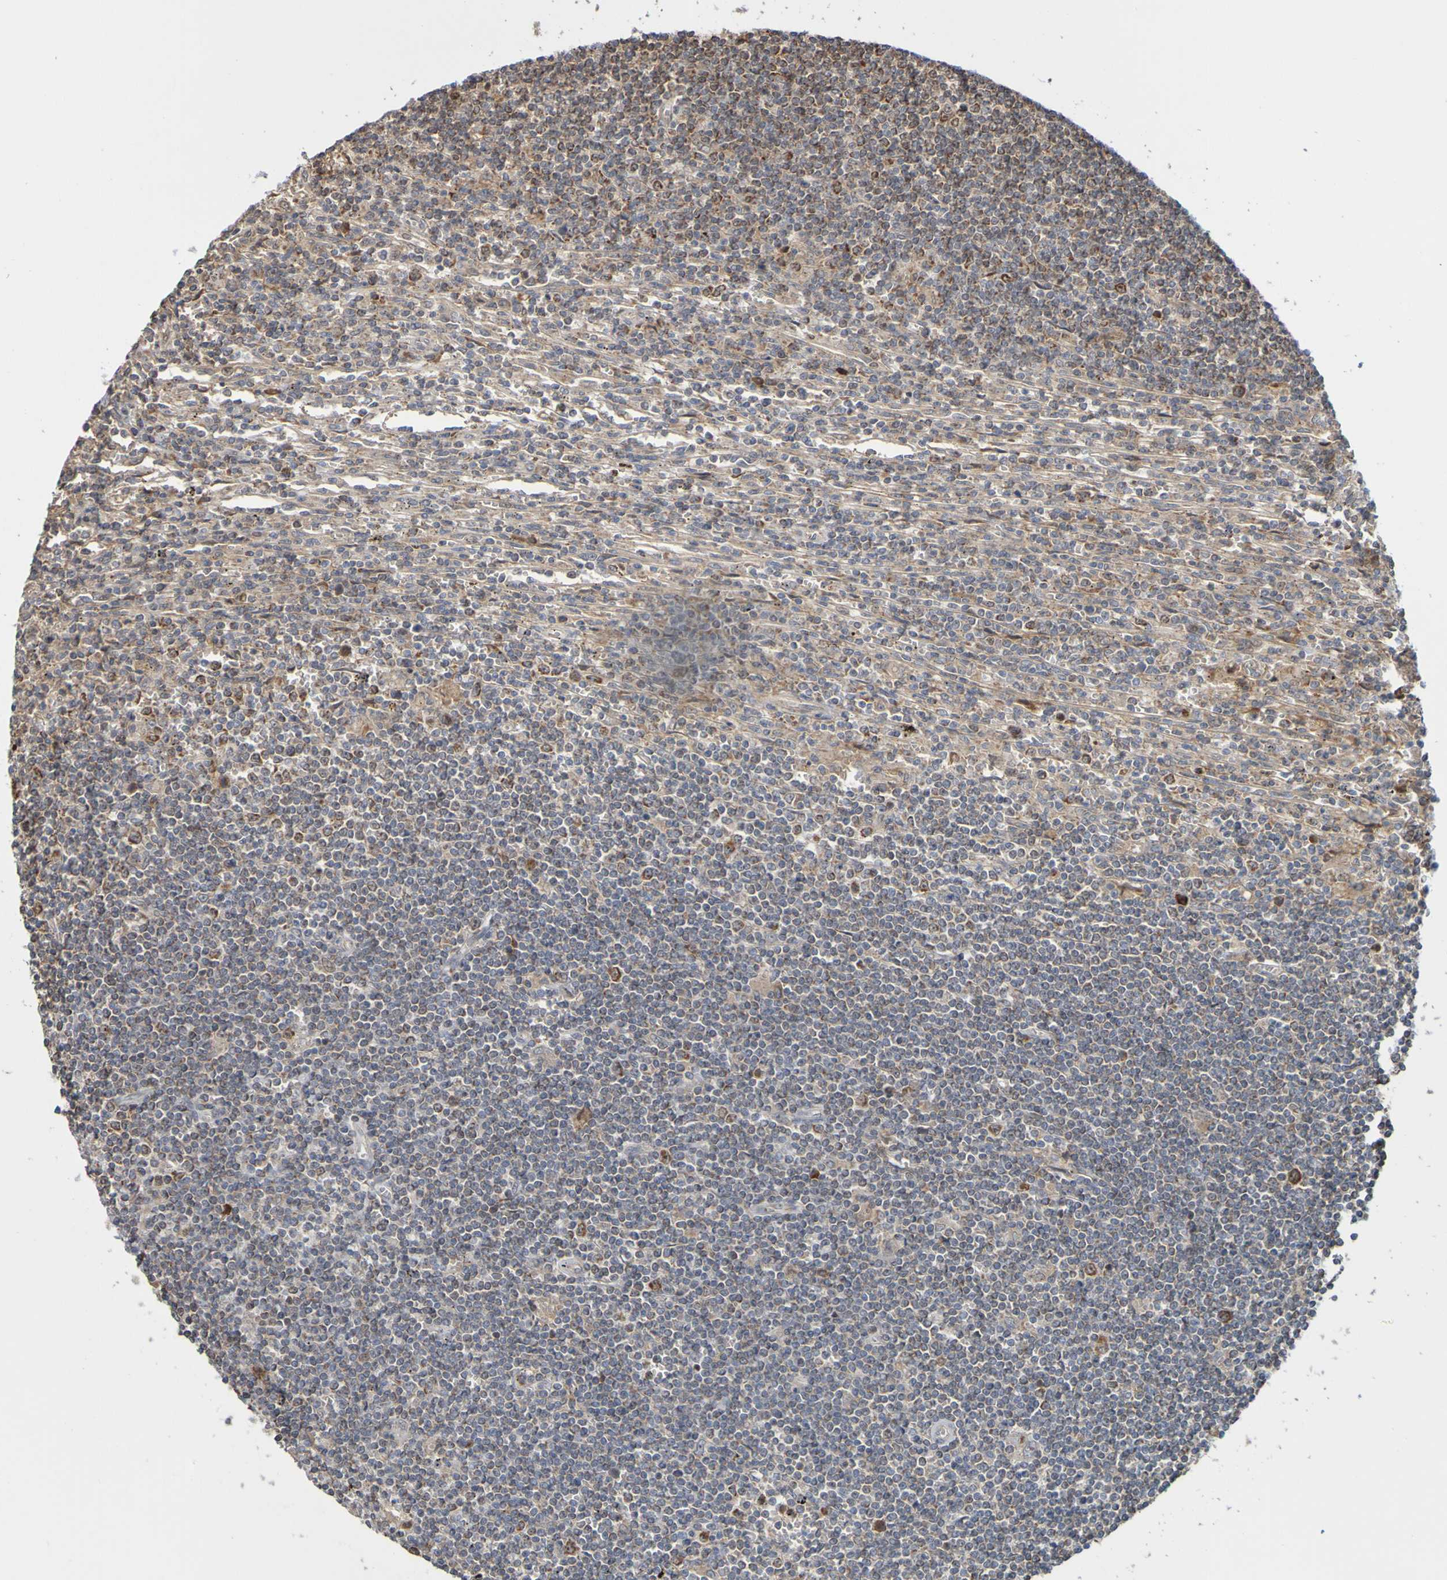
{"staining": {"intensity": "strong", "quantity": "<25%", "location": "cytoplasmic/membranous"}, "tissue": "lymphoma", "cell_type": "Tumor cells", "image_type": "cancer", "snomed": [{"axis": "morphology", "description": "Malignant lymphoma, non-Hodgkin's type, Low grade"}, {"axis": "topography", "description": "Spleen"}], "caption": "Immunohistochemical staining of human lymphoma exhibits medium levels of strong cytoplasmic/membranous protein positivity in about <25% of tumor cells. (brown staining indicates protein expression, while blue staining denotes nuclei).", "gene": "TMBIM1", "patient": {"sex": "male", "age": 76}}